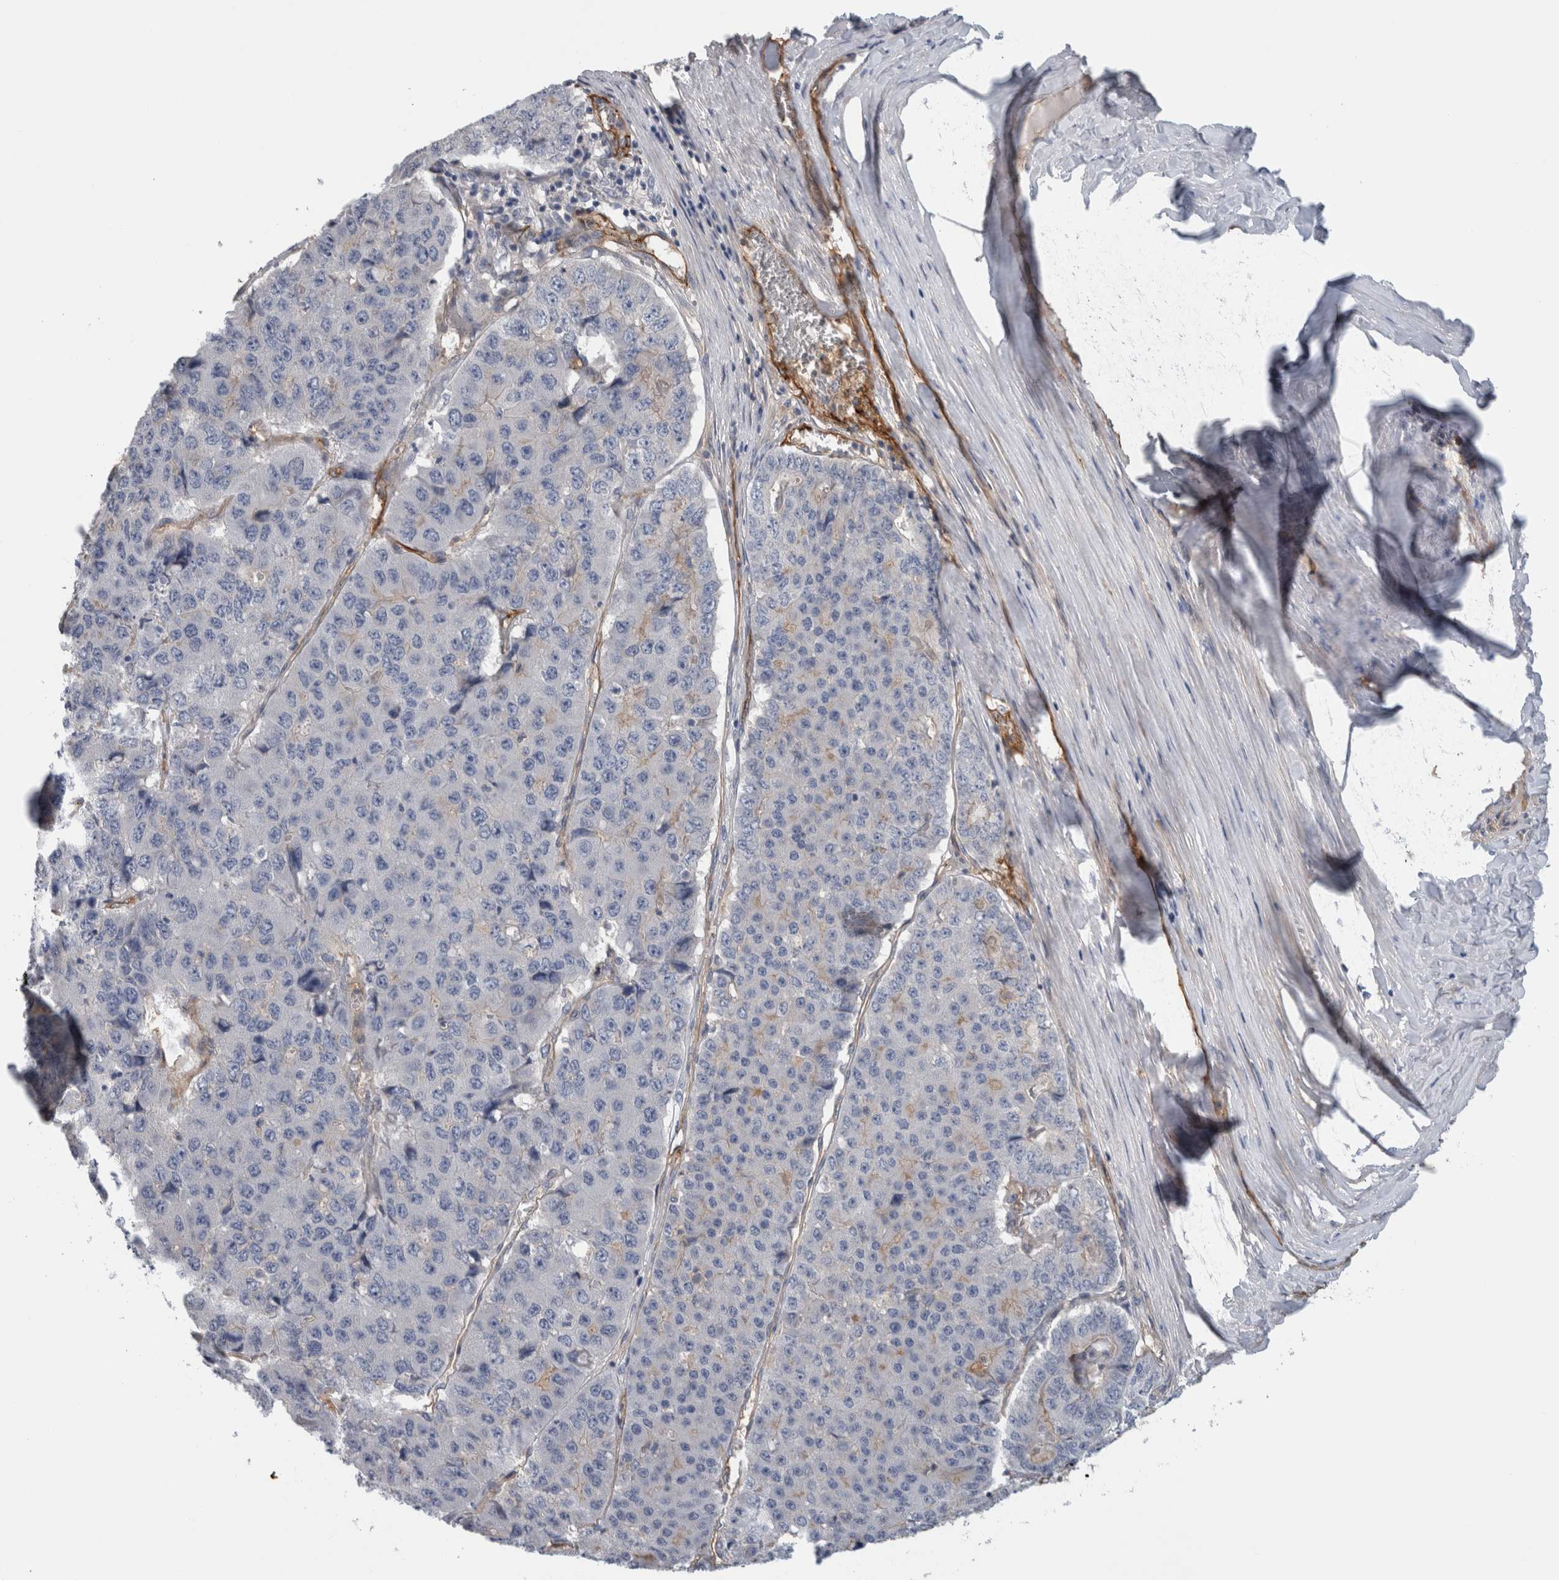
{"staining": {"intensity": "negative", "quantity": "none", "location": "none"}, "tissue": "pancreatic cancer", "cell_type": "Tumor cells", "image_type": "cancer", "snomed": [{"axis": "morphology", "description": "Adenocarcinoma, NOS"}, {"axis": "topography", "description": "Pancreas"}], "caption": "An immunohistochemistry micrograph of adenocarcinoma (pancreatic) is shown. There is no staining in tumor cells of adenocarcinoma (pancreatic).", "gene": "CD59", "patient": {"sex": "male", "age": 50}}